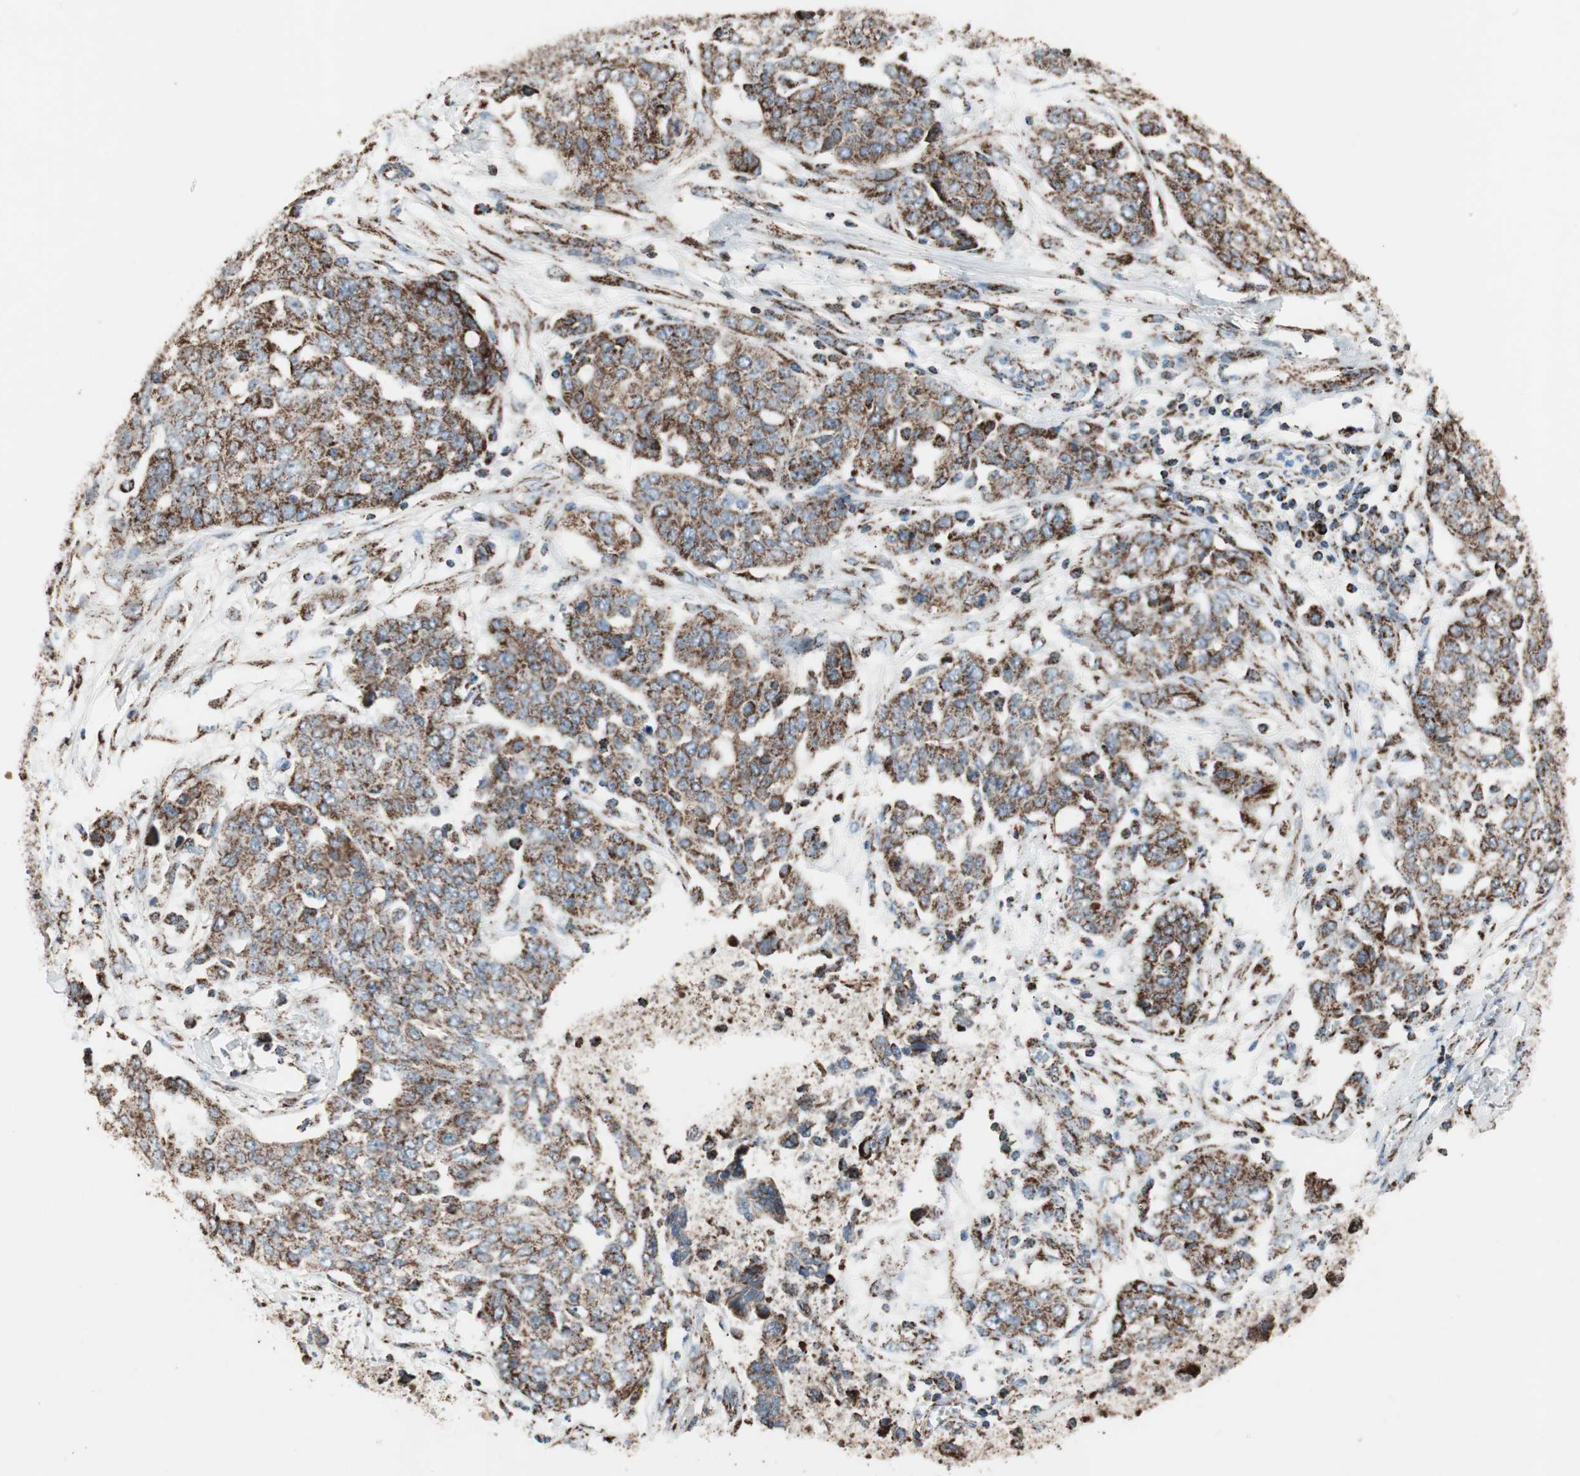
{"staining": {"intensity": "strong", "quantity": ">75%", "location": "cytoplasmic/membranous"}, "tissue": "ovarian cancer", "cell_type": "Tumor cells", "image_type": "cancer", "snomed": [{"axis": "morphology", "description": "Cystadenocarcinoma, serous, NOS"}, {"axis": "topography", "description": "Soft tissue"}, {"axis": "topography", "description": "Ovary"}], "caption": "High-magnification brightfield microscopy of serous cystadenocarcinoma (ovarian) stained with DAB (brown) and counterstained with hematoxylin (blue). tumor cells exhibit strong cytoplasmic/membranous expression is present in approximately>75% of cells.", "gene": "PCSK4", "patient": {"sex": "female", "age": 57}}